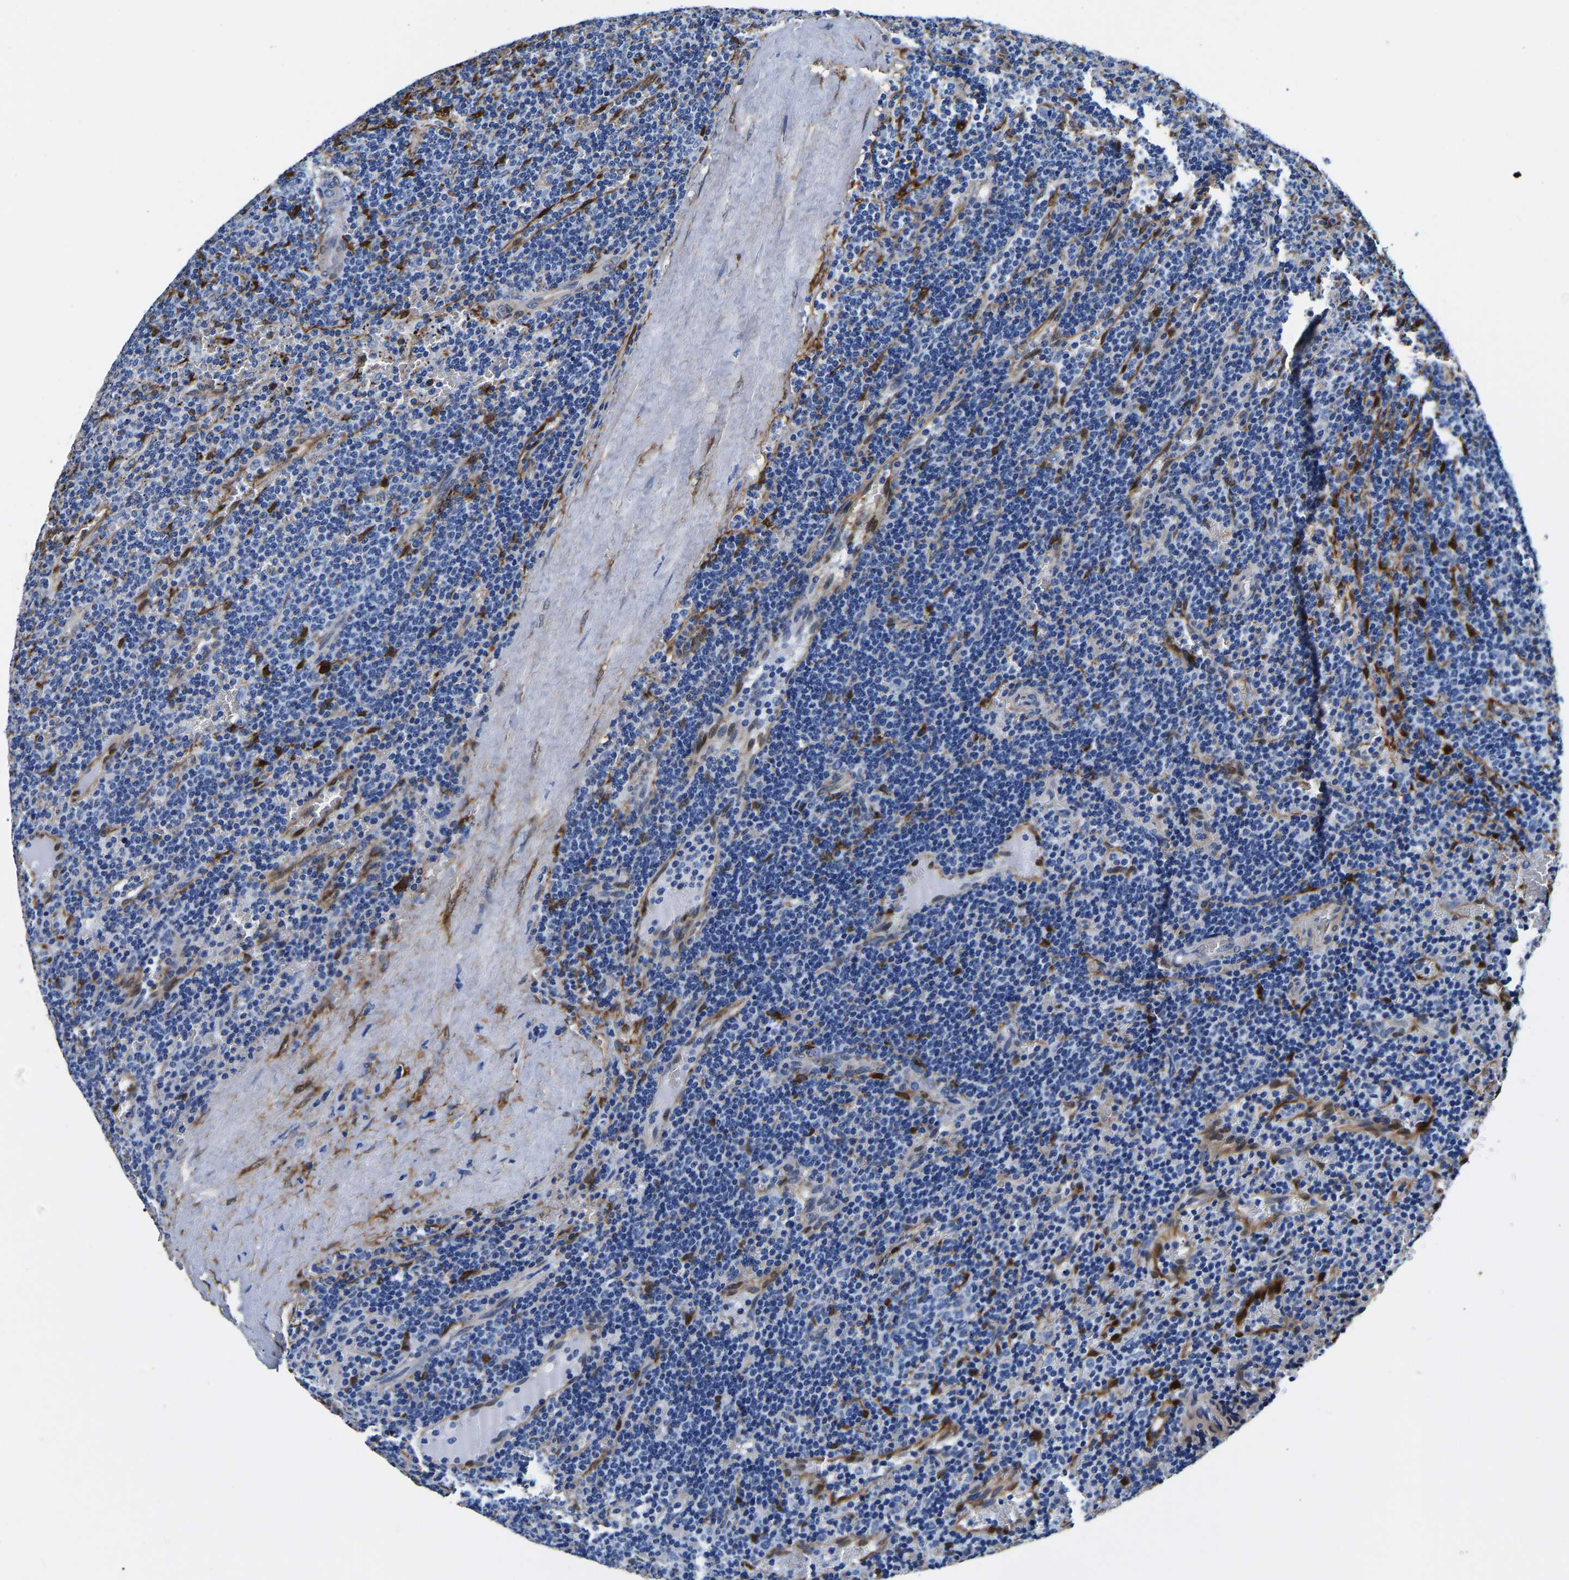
{"staining": {"intensity": "negative", "quantity": "none", "location": "none"}, "tissue": "lymphoma", "cell_type": "Tumor cells", "image_type": "cancer", "snomed": [{"axis": "morphology", "description": "Malignant lymphoma, non-Hodgkin's type, Low grade"}, {"axis": "topography", "description": "Spleen"}], "caption": "Tumor cells show no significant positivity in malignant lymphoma, non-Hodgkin's type (low-grade).", "gene": "S100A13", "patient": {"sex": "female", "age": 50}}